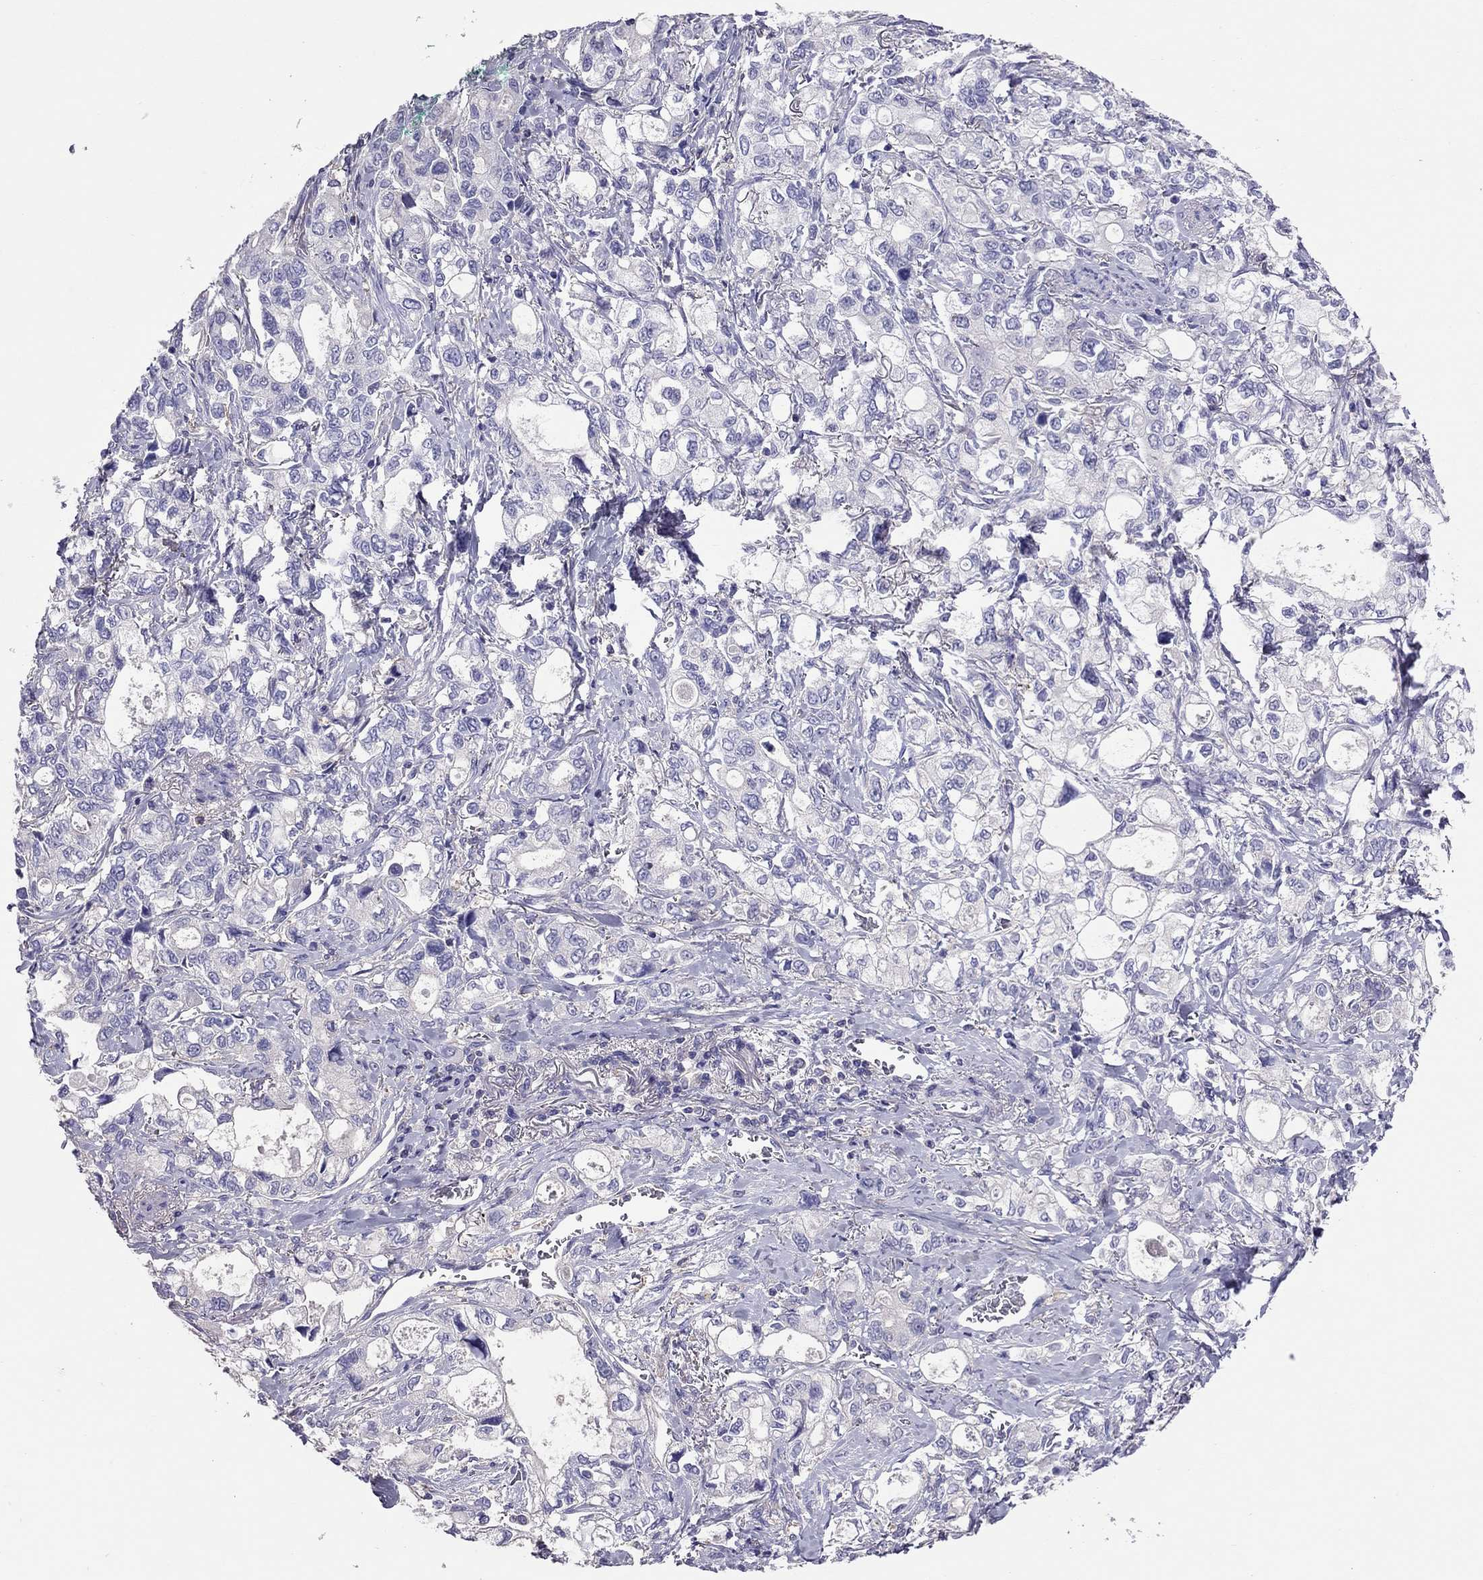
{"staining": {"intensity": "negative", "quantity": "none", "location": "none"}, "tissue": "stomach cancer", "cell_type": "Tumor cells", "image_type": "cancer", "snomed": [{"axis": "morphology", "description": "Adenocarcinoma, NOS"}, {"axis": "topography", "description": "Stomach"}], "caption": "Immunohistochemical staining of human stomach adenocarcinoma exhibits no significant positivity in tumor cells. Nuclei are stained in blue.", "gene": "TEX22", "patient": {"sex": "male", "age": 63}}